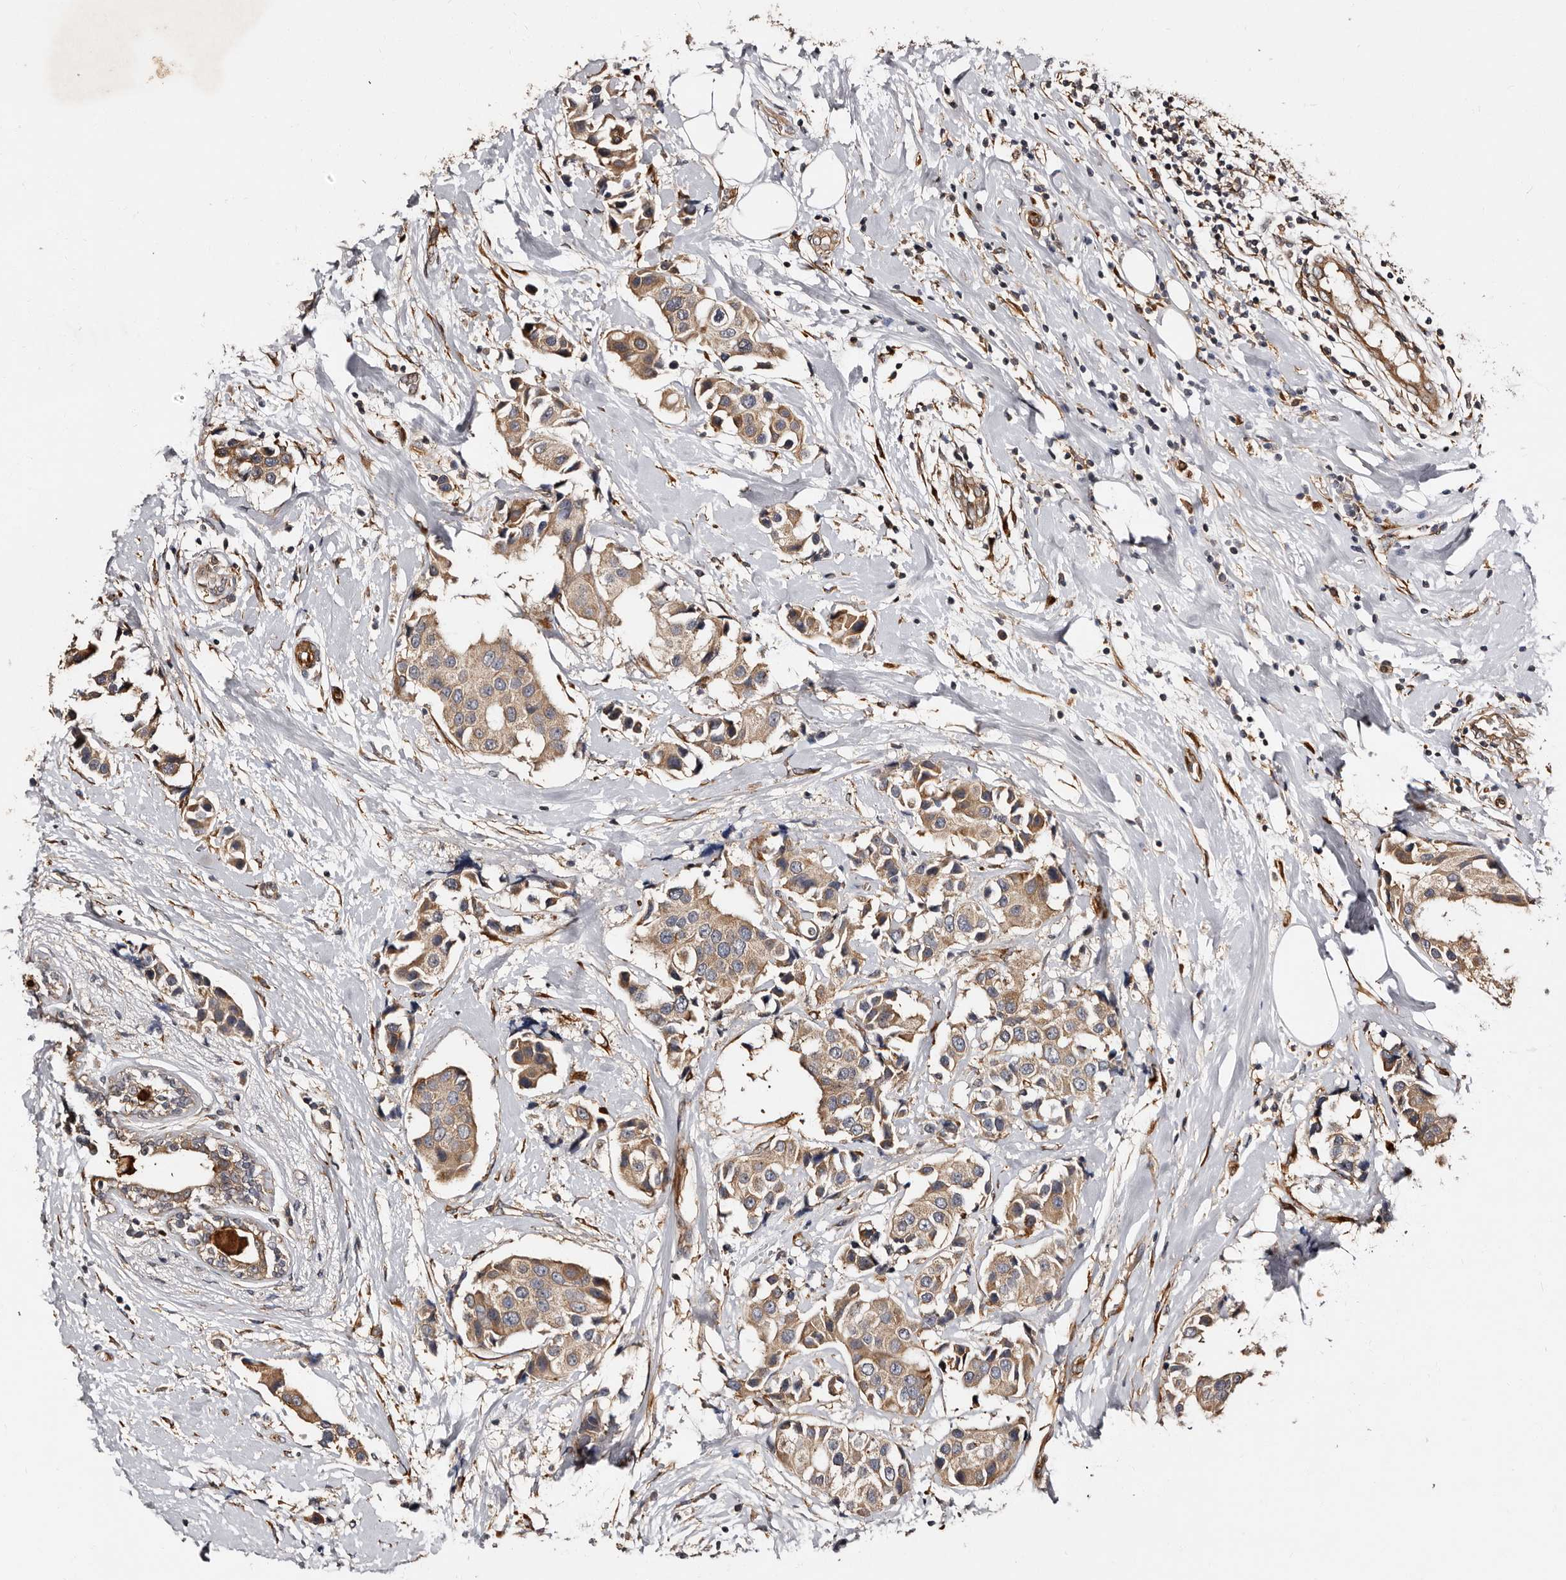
{"staining": {"intensity": "moderate", "quantity": ">75%", "location": "cytoplasmic/membranous"}, "tissue": "breast cancer", "cell_type": "Tumor cells", "image_type": "cancer", "snomed": [{"axis": "morphology", "description": "Normal tissue, NOS"}, {"axis": "morphology", "description": "Duct carcinoma"}, {"axis": "topography", "description": "Breast"}], "caption": "Protein staining of breast infiltrating ductal carcinoma tissue exhibits moderate cytoplasmic/membranous positivity in approximately >75% of tumor cells. The staining was performed using DAB, with brown indicating positive protein expression. Nuclei are stained blue with hematoxylin.", "gene": "TBC1D22B", "patient": {"sex": "female", "age": 39}}